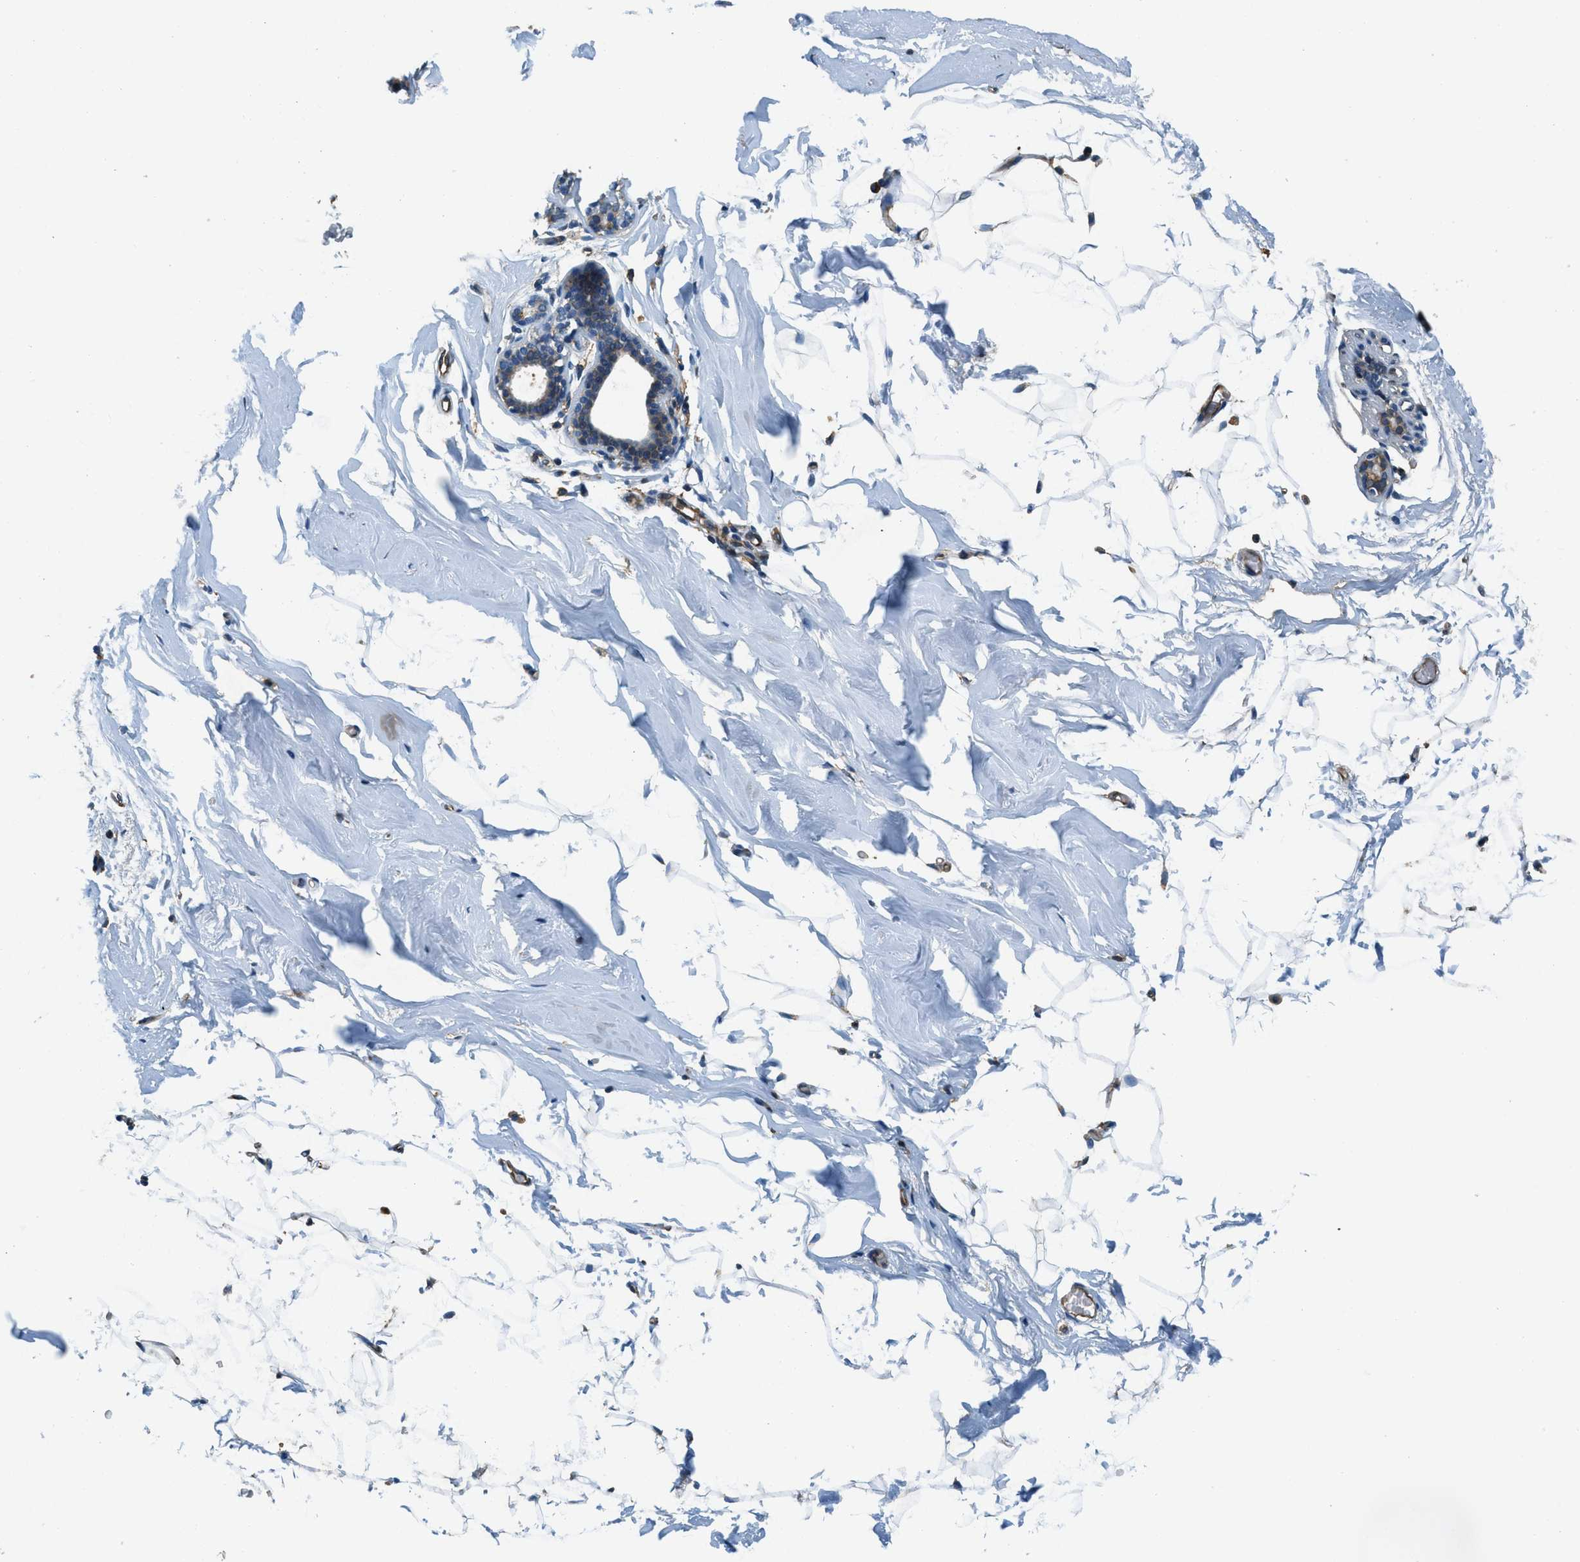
{"staining": {"intensity": "moderate", "quantity": ">75%", "location": "cytoplasmic/membranous"}, "tissue": "adipose tissue", "cell_type": "Adipocytes", "image_type": "normal", "snomed": [{"axis": "morphology", "description": "Normal tissue, NOS"}, {"axis": "topography", "description": "Breast"}, {"axis": "topography", "description": "Soft tissue"}], "caption": "Immunohistochemistry (IHC) of normal adipose tissue reveals medium levels of moderate cytoplasmic/membranous expression in approximately >75% of adipocytes. (Stains: DAB (3,3'-diaminobenzidine) in brown, nuclei in blue, Microscopy: brightfield microscopy at high magnification).", "gene": "GIMAP8", "patient": {"sex": "female", "age": 75}}